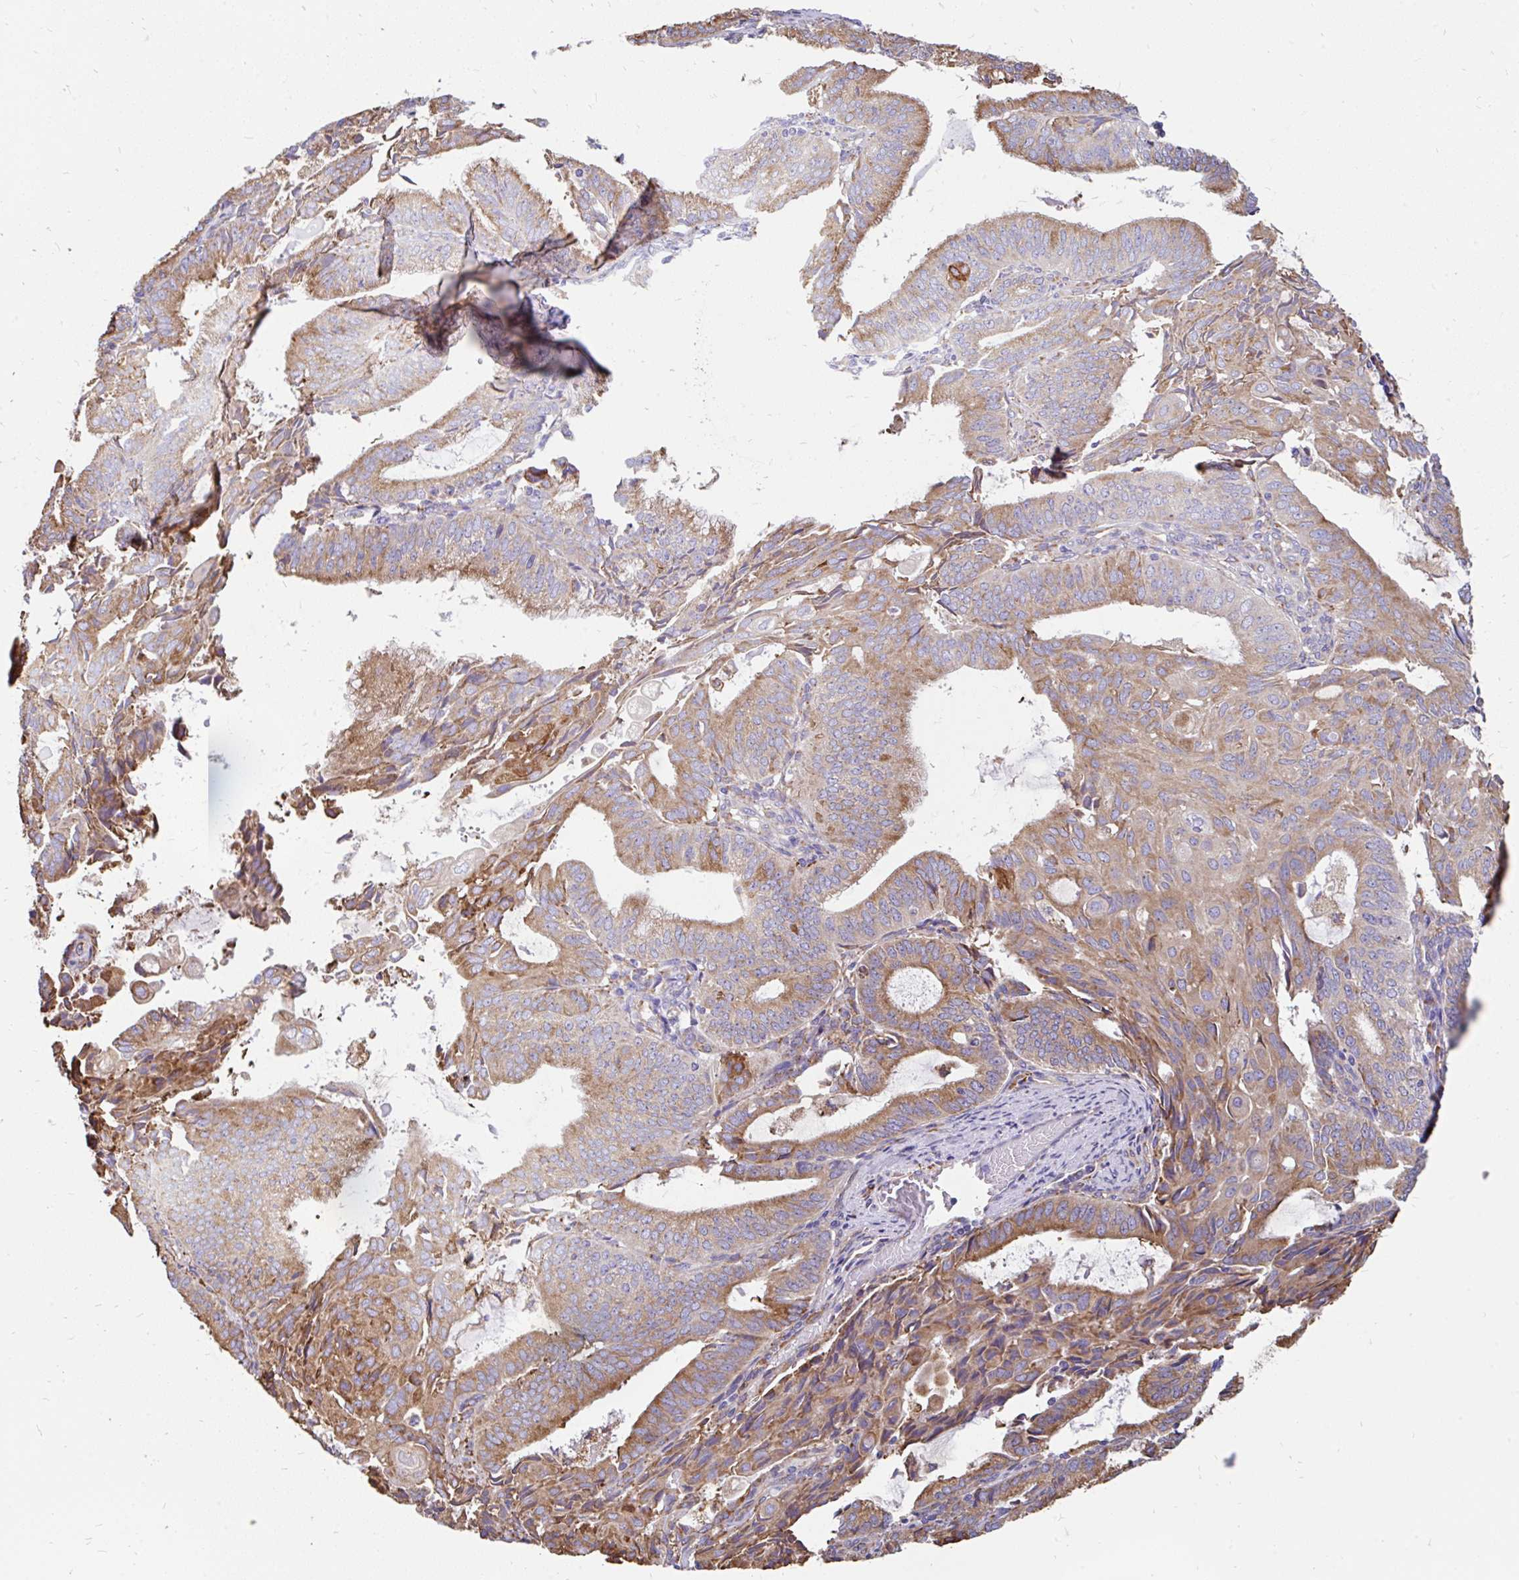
{"staining": {"intensity": "moderate", "quantity": ">75%", "location": "cytoplasmic/membranous"}, "tissue": "endometrial cancer", "cell_type": "Tumor cells", "image_type": "cancer", "snomed": [{"axis": "morphology", "description": "Adenocarcinoma, NOS"}, {"axis": "topography", "description": "Endometrium"}], "caption": "Endometrial adenocarcinoma stained with IHC reveals moderate cytoplasmic/membranous positivity in approximately >75% of tumor cells.", "gene": "EML5", "patient": {"sex": "female", "age": 49}}